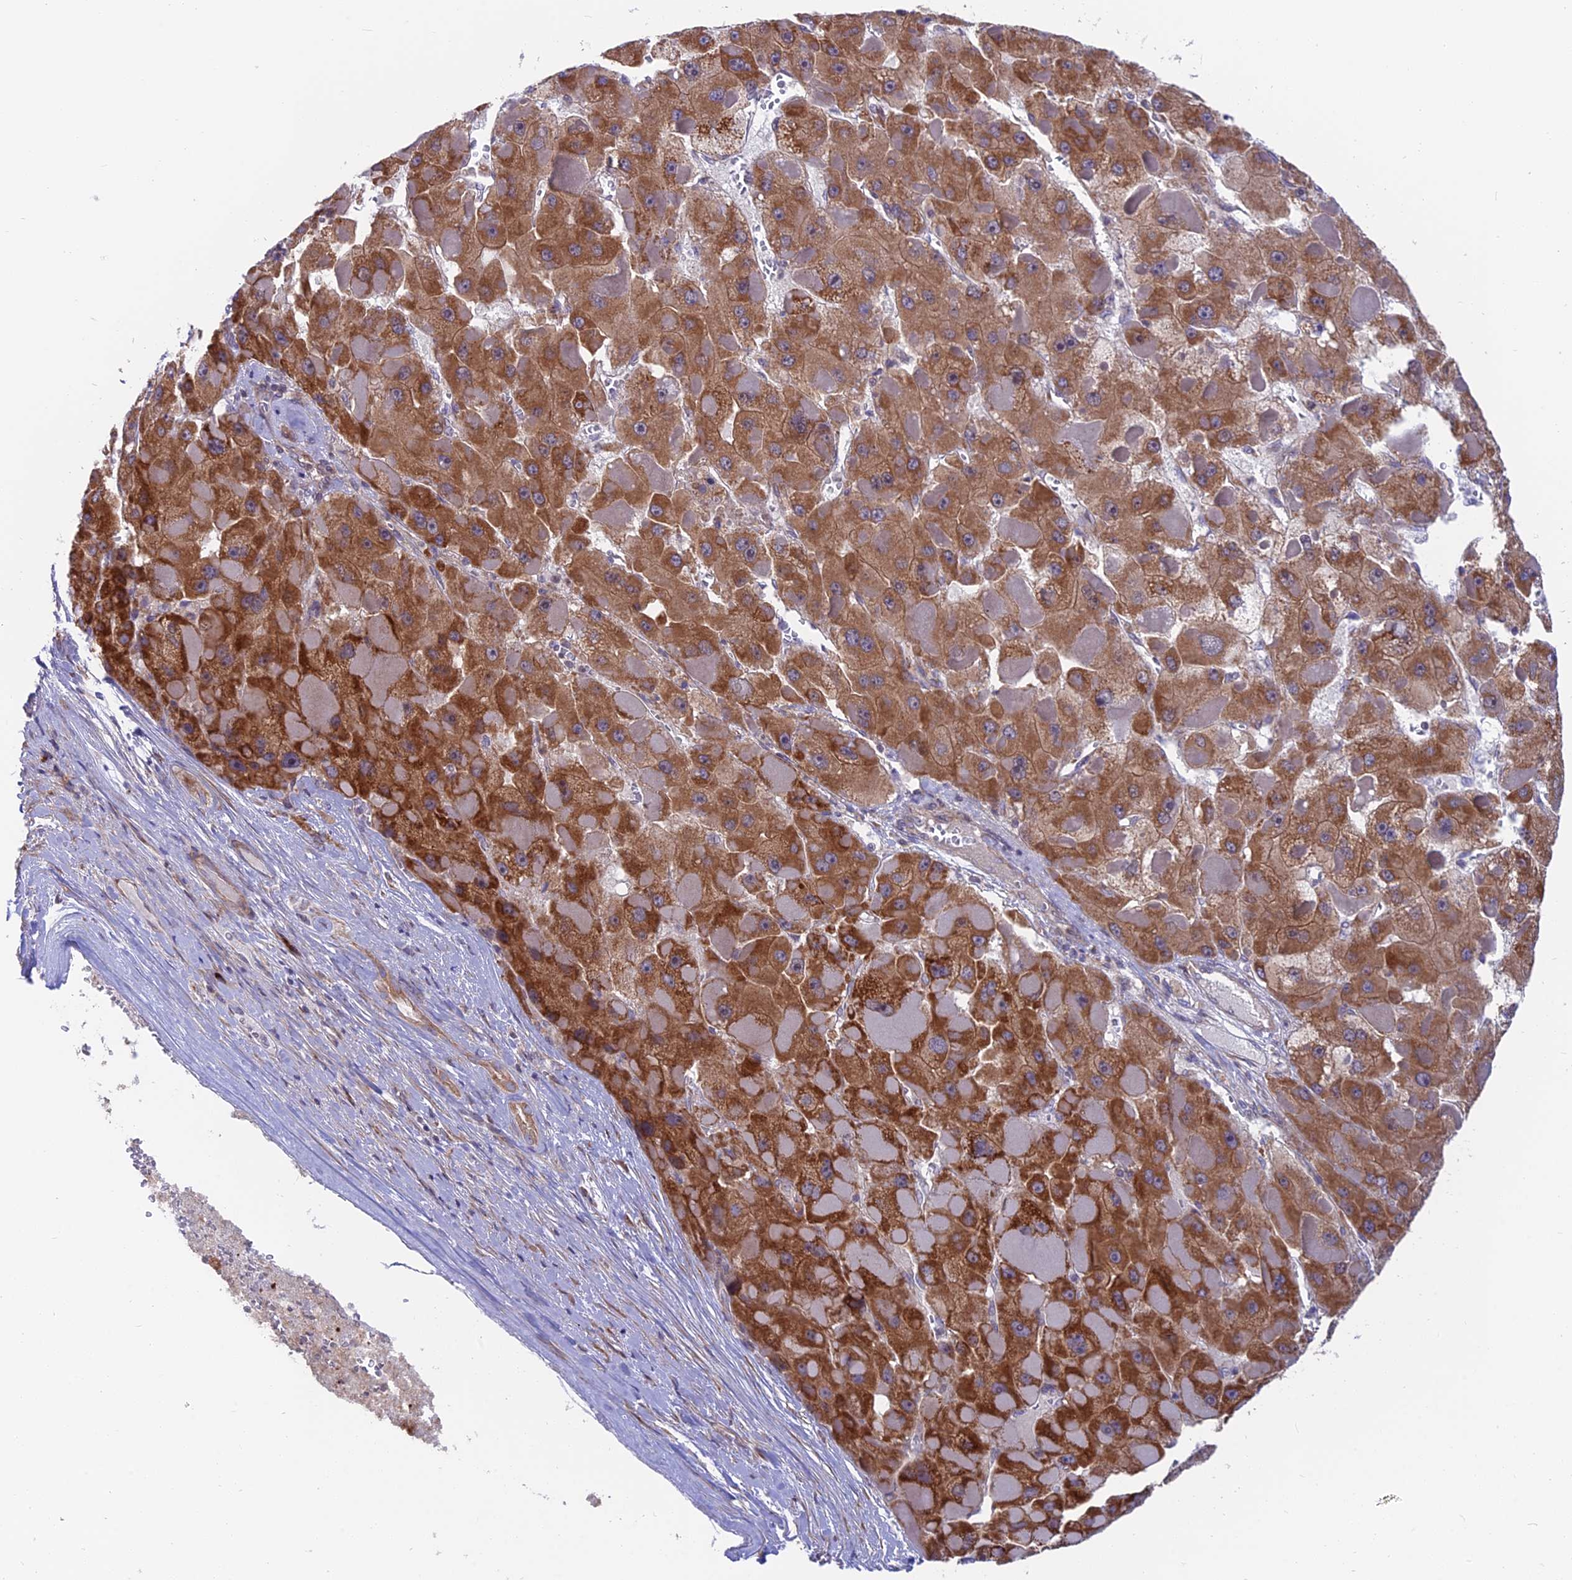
{"staining": {"intensity": "strong", "quantity": ">75%", "location": "cytoplasmic/membranous"}, "tissue": "liver cancer", "cell_type": "Tumor cells", "image_type": "cancer", "snomed": [{"axis": "morphology", "description": "Carcinoma, Hepatocellular, NOS"}, {"axis": "topography", "description": "Liver"}], "caption": "There is high levels of strong cytoplasmic/membranous expression in tumor cells of liver cancer (hepatocellular carcinoma), as demonstrated by immunohistochemical staining (brown color).", "gene": "TBC1D20", "patient": {"sex": "female", "age": 73}}